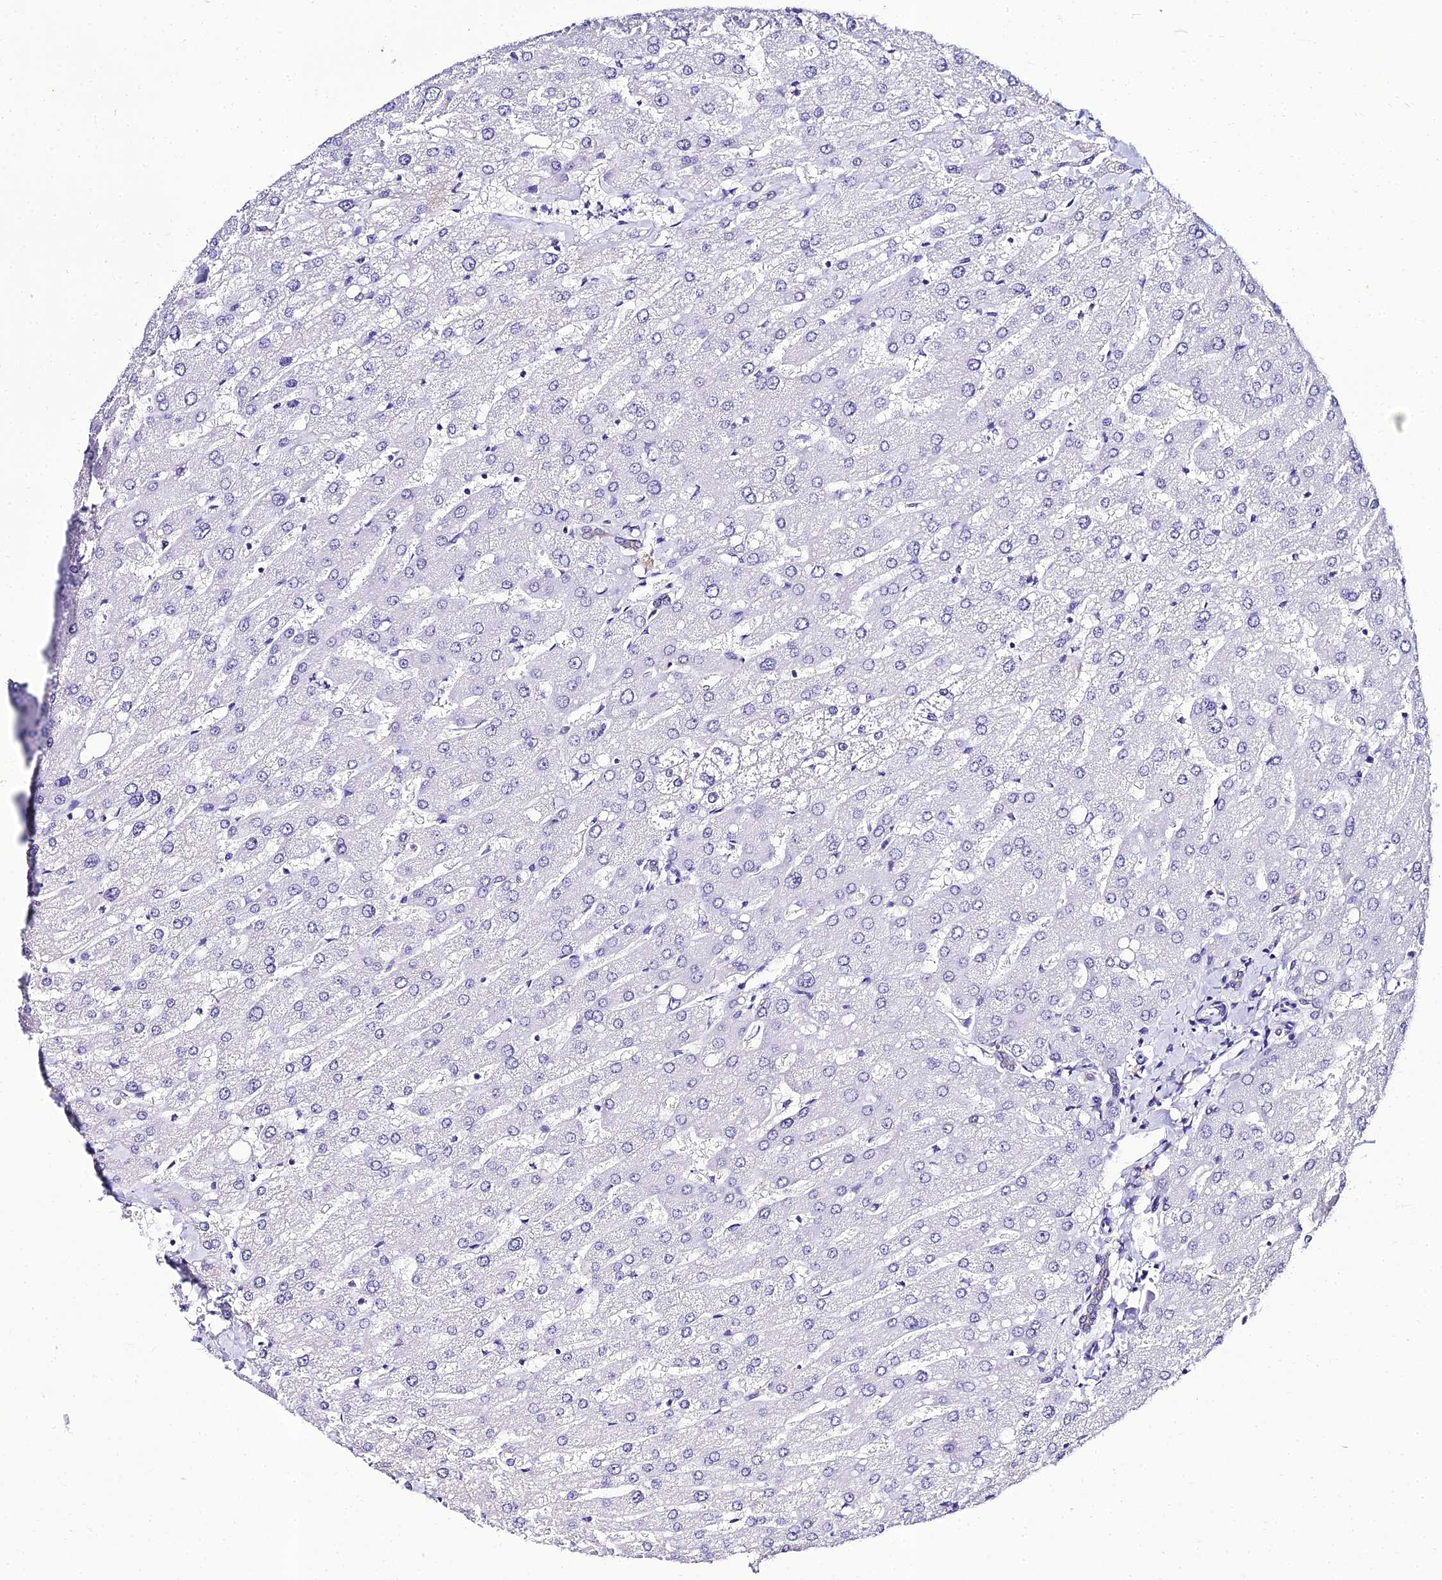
{"staining": {"intensity": "negative", "quantity": "none", "location": "none"}, "tissue": "liver", "cell_type": "Cholangiocytes", "image_type": "normal", "snomed": [{"axis": "morphology", "description": "Normal tissue, NOS"}, {"axis": "topography", "description": "Liver"}], "caption": "IHC of unremarkable liver shows no positivity in cholangiocytes.", "gene": "PPP4R2", "patient": {"sex": "male", "age": 55}}